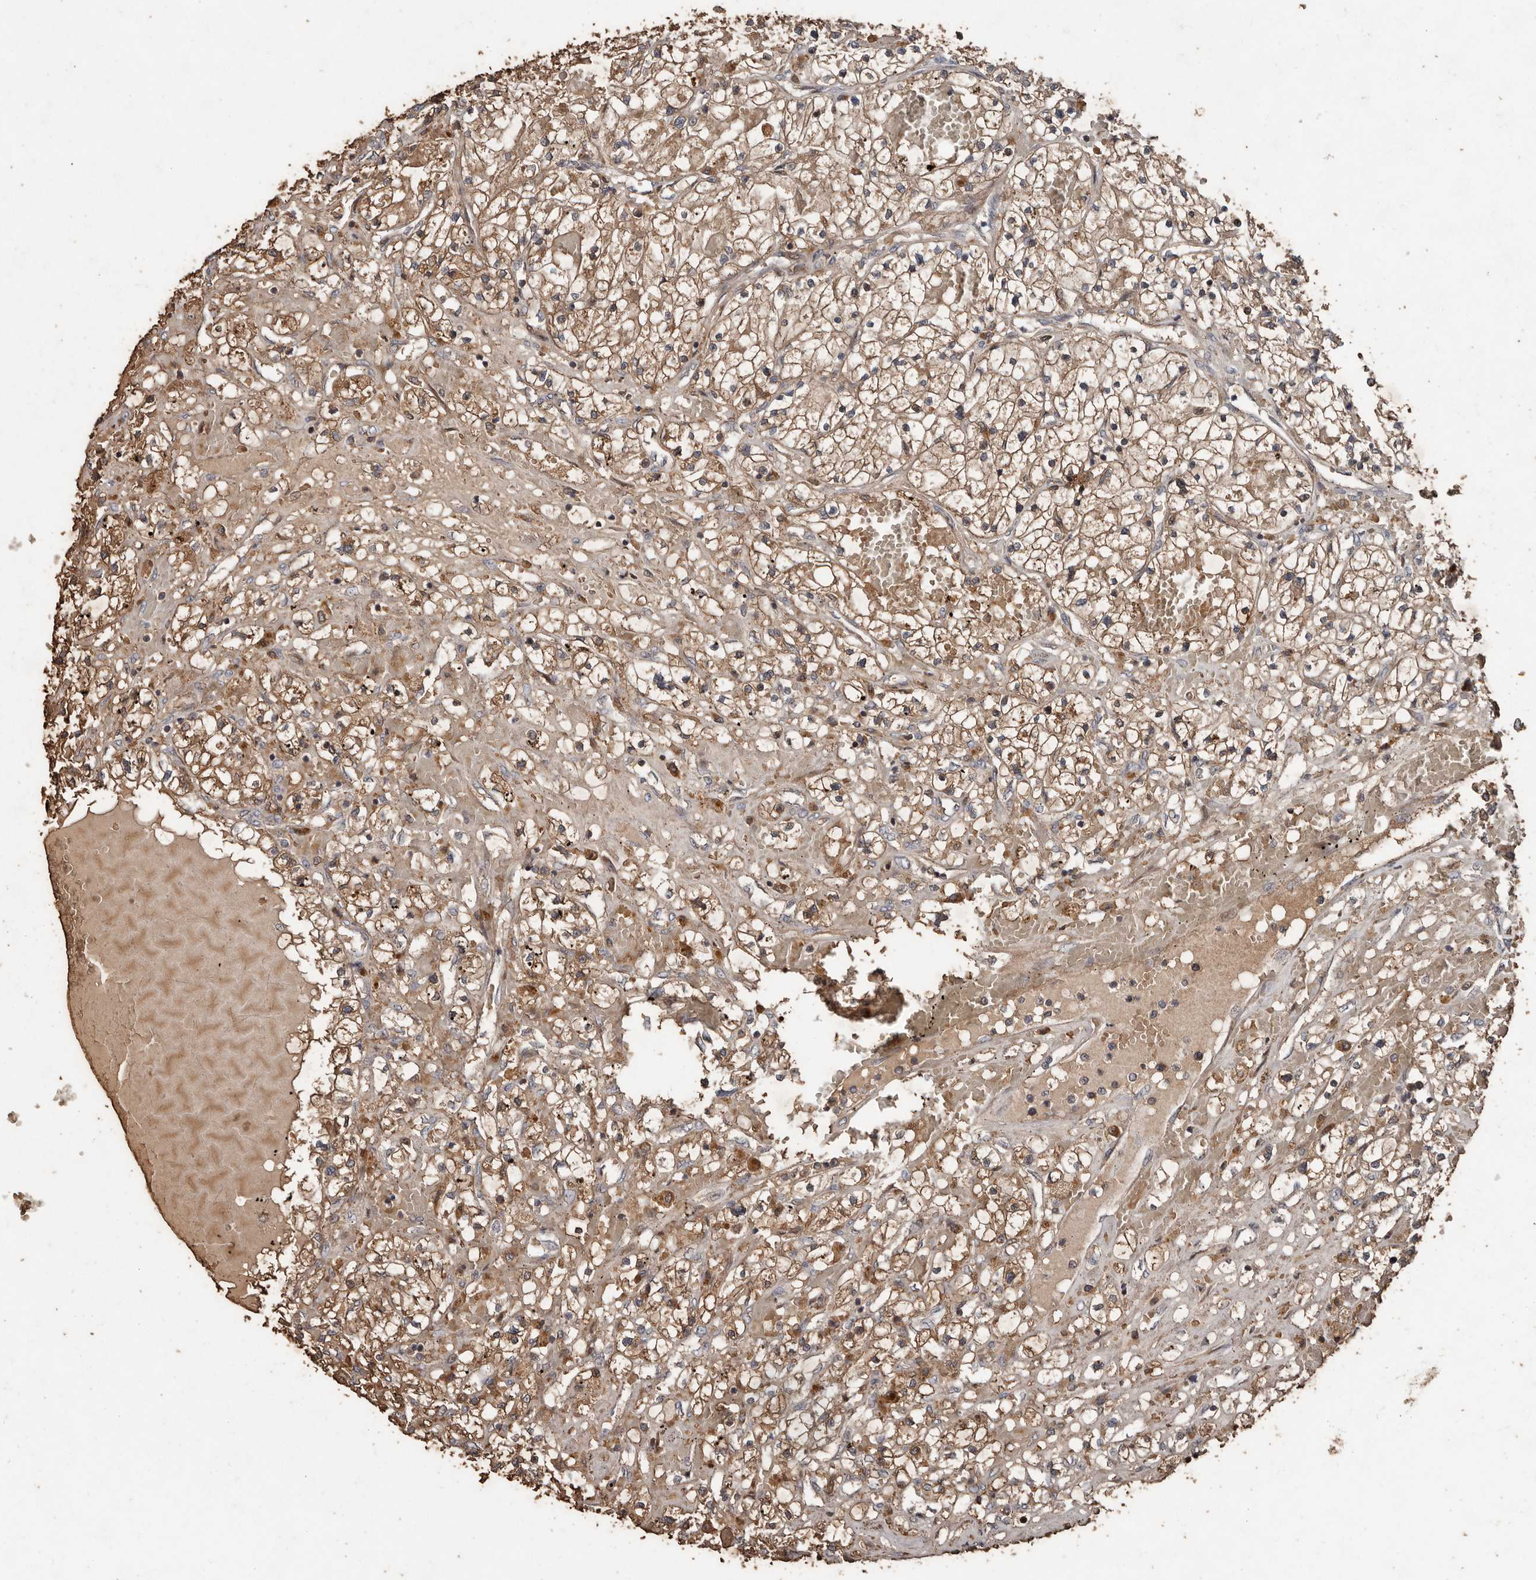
{"staining": {"intensity": "moderate", "quantity": ">75%", "location": "cytoplasmic/membranous"}, "tissue": "renal cancer", "cell_type": "Tumor cells", "image_type": "cancer", "snomed": [{"axis": "morphology", "description": "Normal tissue, NOS"}, {"axis": "morphology", "description": "Adenocarcinoma, NOS"}, {"axis": "topography", "description": "Kidney"}], "caption": "This micrograph reveals IHC staining of adenocarcinoma (renal), with medium moderate cytoplasmic/membranous expression in approximately >75% of tumor cells.", "gene": "RANBP17", "patient": {"sex": "male", "age": 68}}